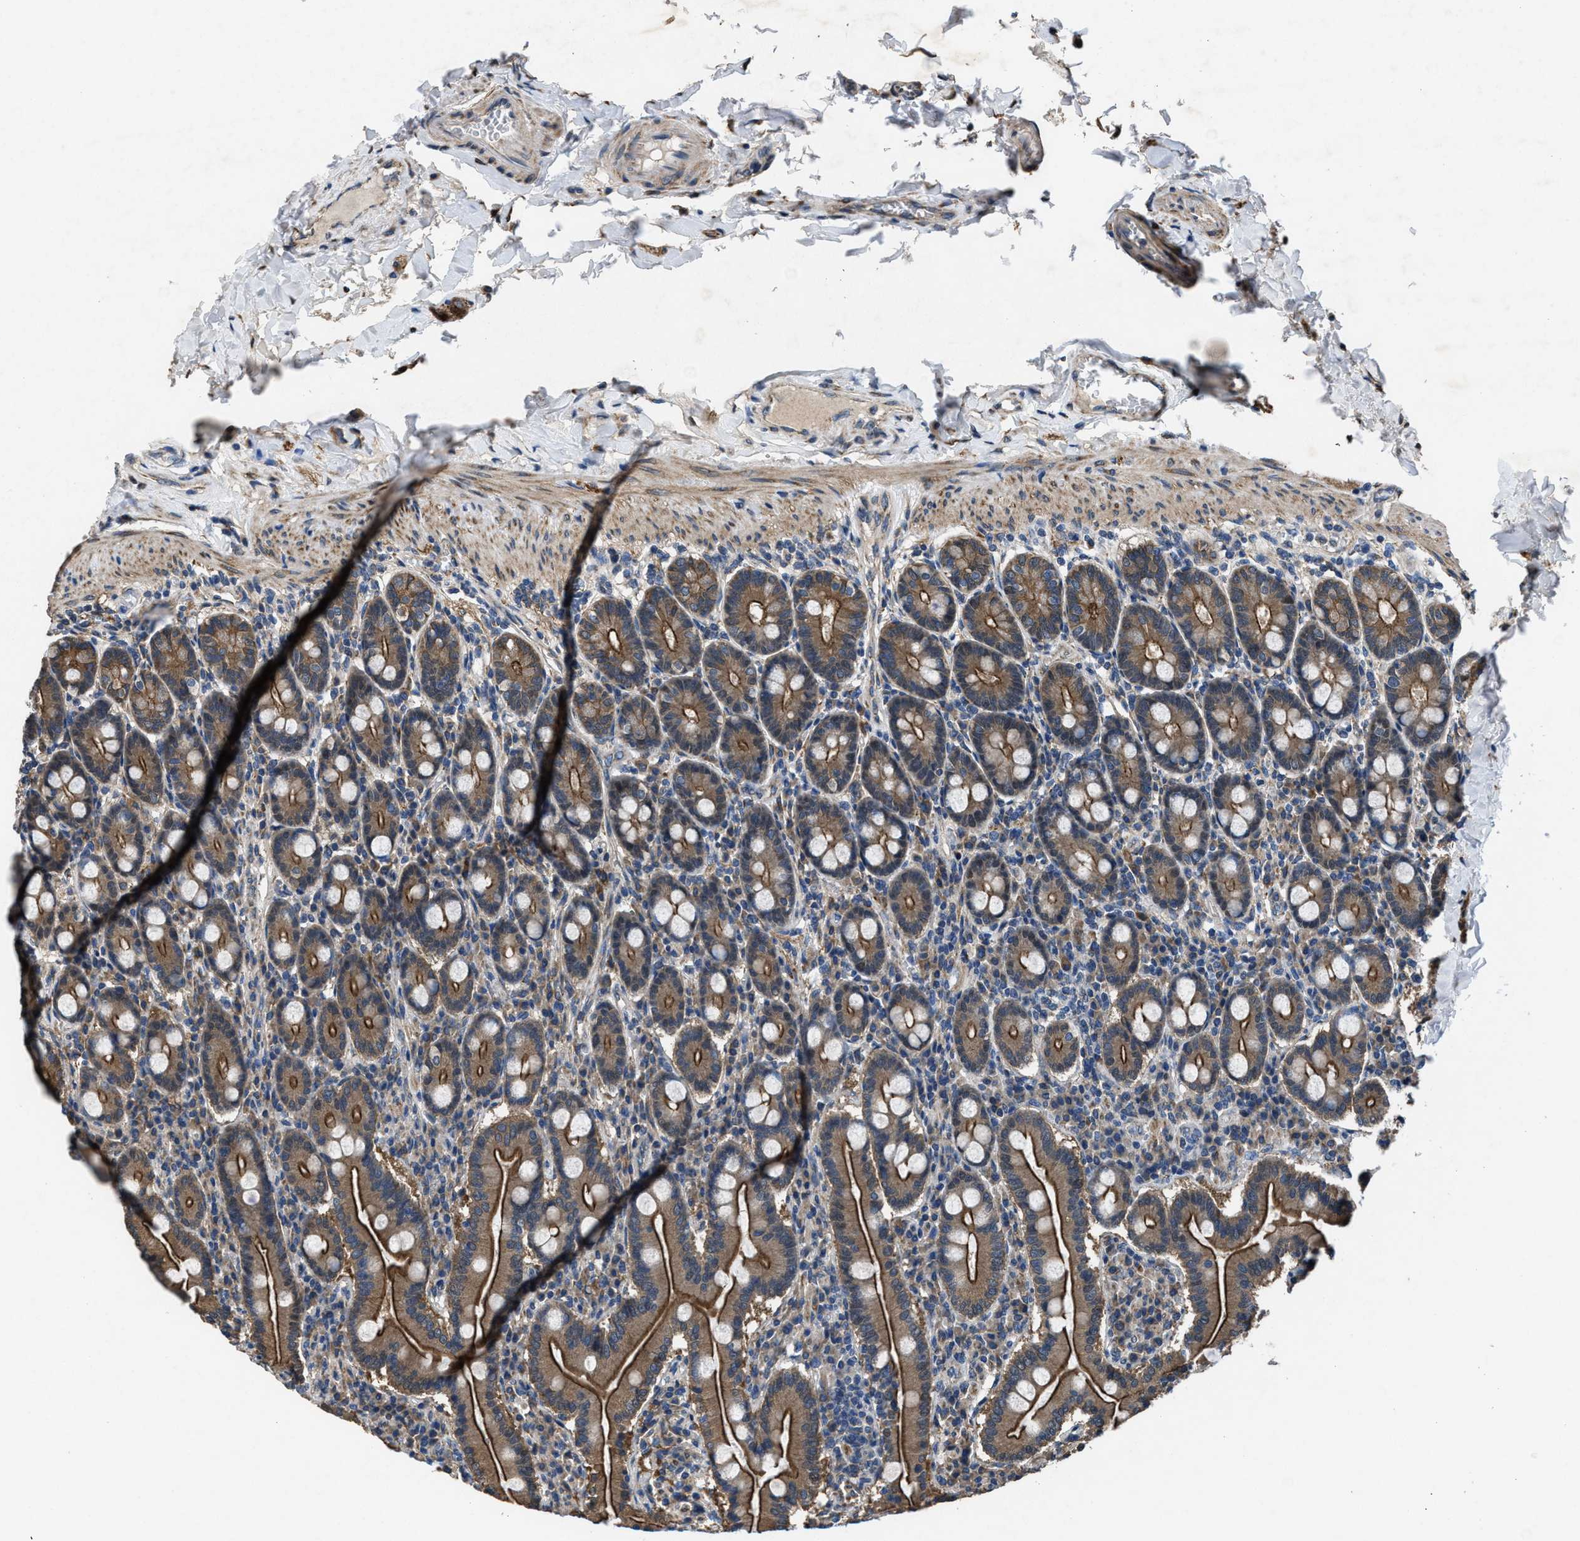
{"staining": {"intensity": "moderate", "quantity": ">75%", "location": "cytoplasmic/membranous"}, "tissue": "duodenum", "cell_type": "Glandular cells", "image_type": "normal", "snomed": [{"axis": "morphology", "description": "Normal tissue, NOS"}, {"axis": "topography", "description": "Duodenum"}], "caption": "A photomicrograph of human duodenum stained for a protein shows moderate cytoplasmic/membranous brown staining in glandular cells. Immunohistochemistry stains the protein in brown and the nuclei are stained blue.", "gene": "PDP1", "patient": {"sex": "male", "age": 50}}